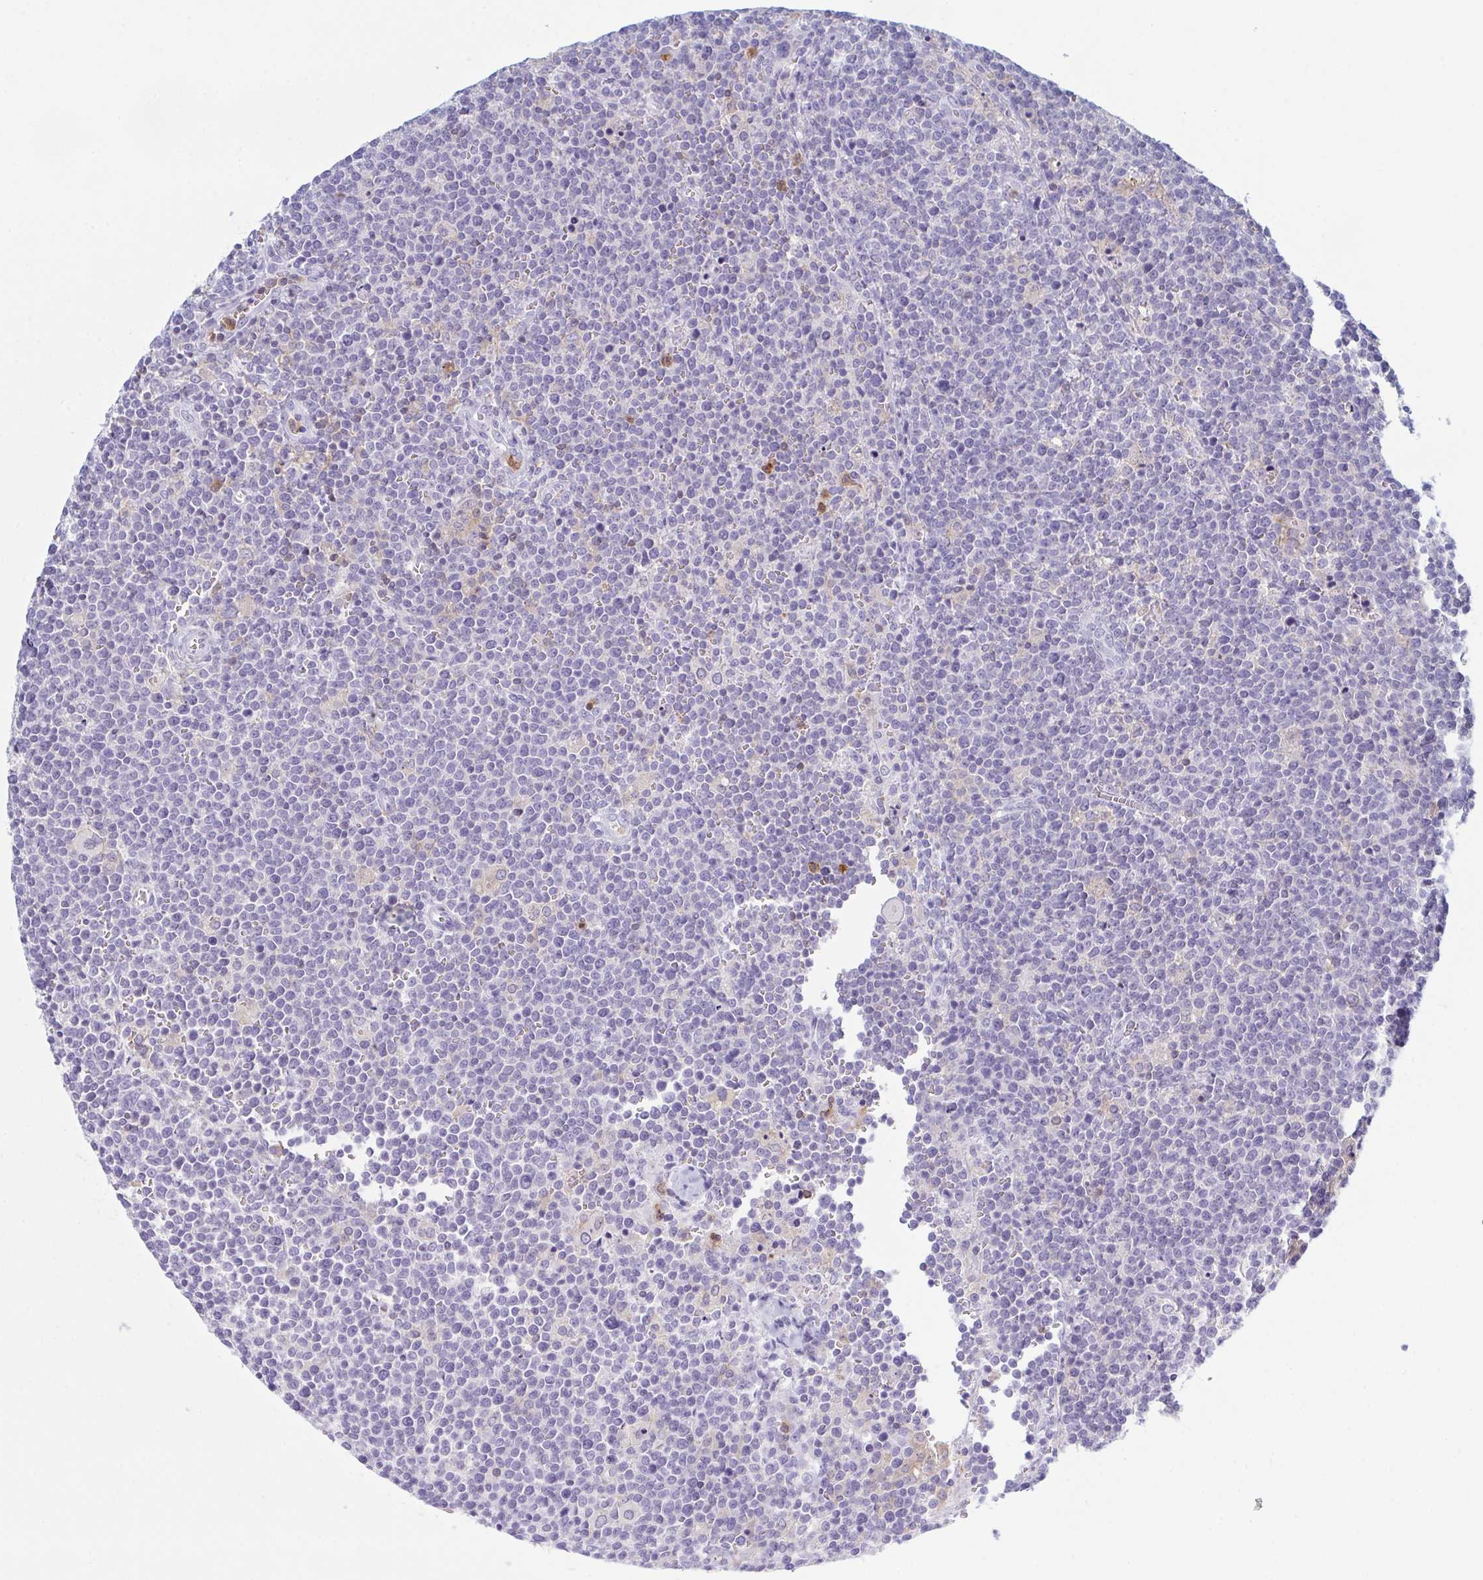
{"staining": {"intensity": "negative", "quantity": "none", "location": "none"}, "tissue": "lymphoma", "cell_type": "Tumor cells", "image_type": "cancer", "snomed": [{"axis": "morphology", "description": "Malignant lymphoma, non-Hodgkin's type, High grade"}, {"axis": "topography", "description": "Lymph node"}], "caption": "A micrograph of human malignant lymphoma, non-Hodgkin's type (high-grade) is negative for staining in tumor cells.", "gene": "MYO1F", "patient": {"sex": "male", "age": 61}}